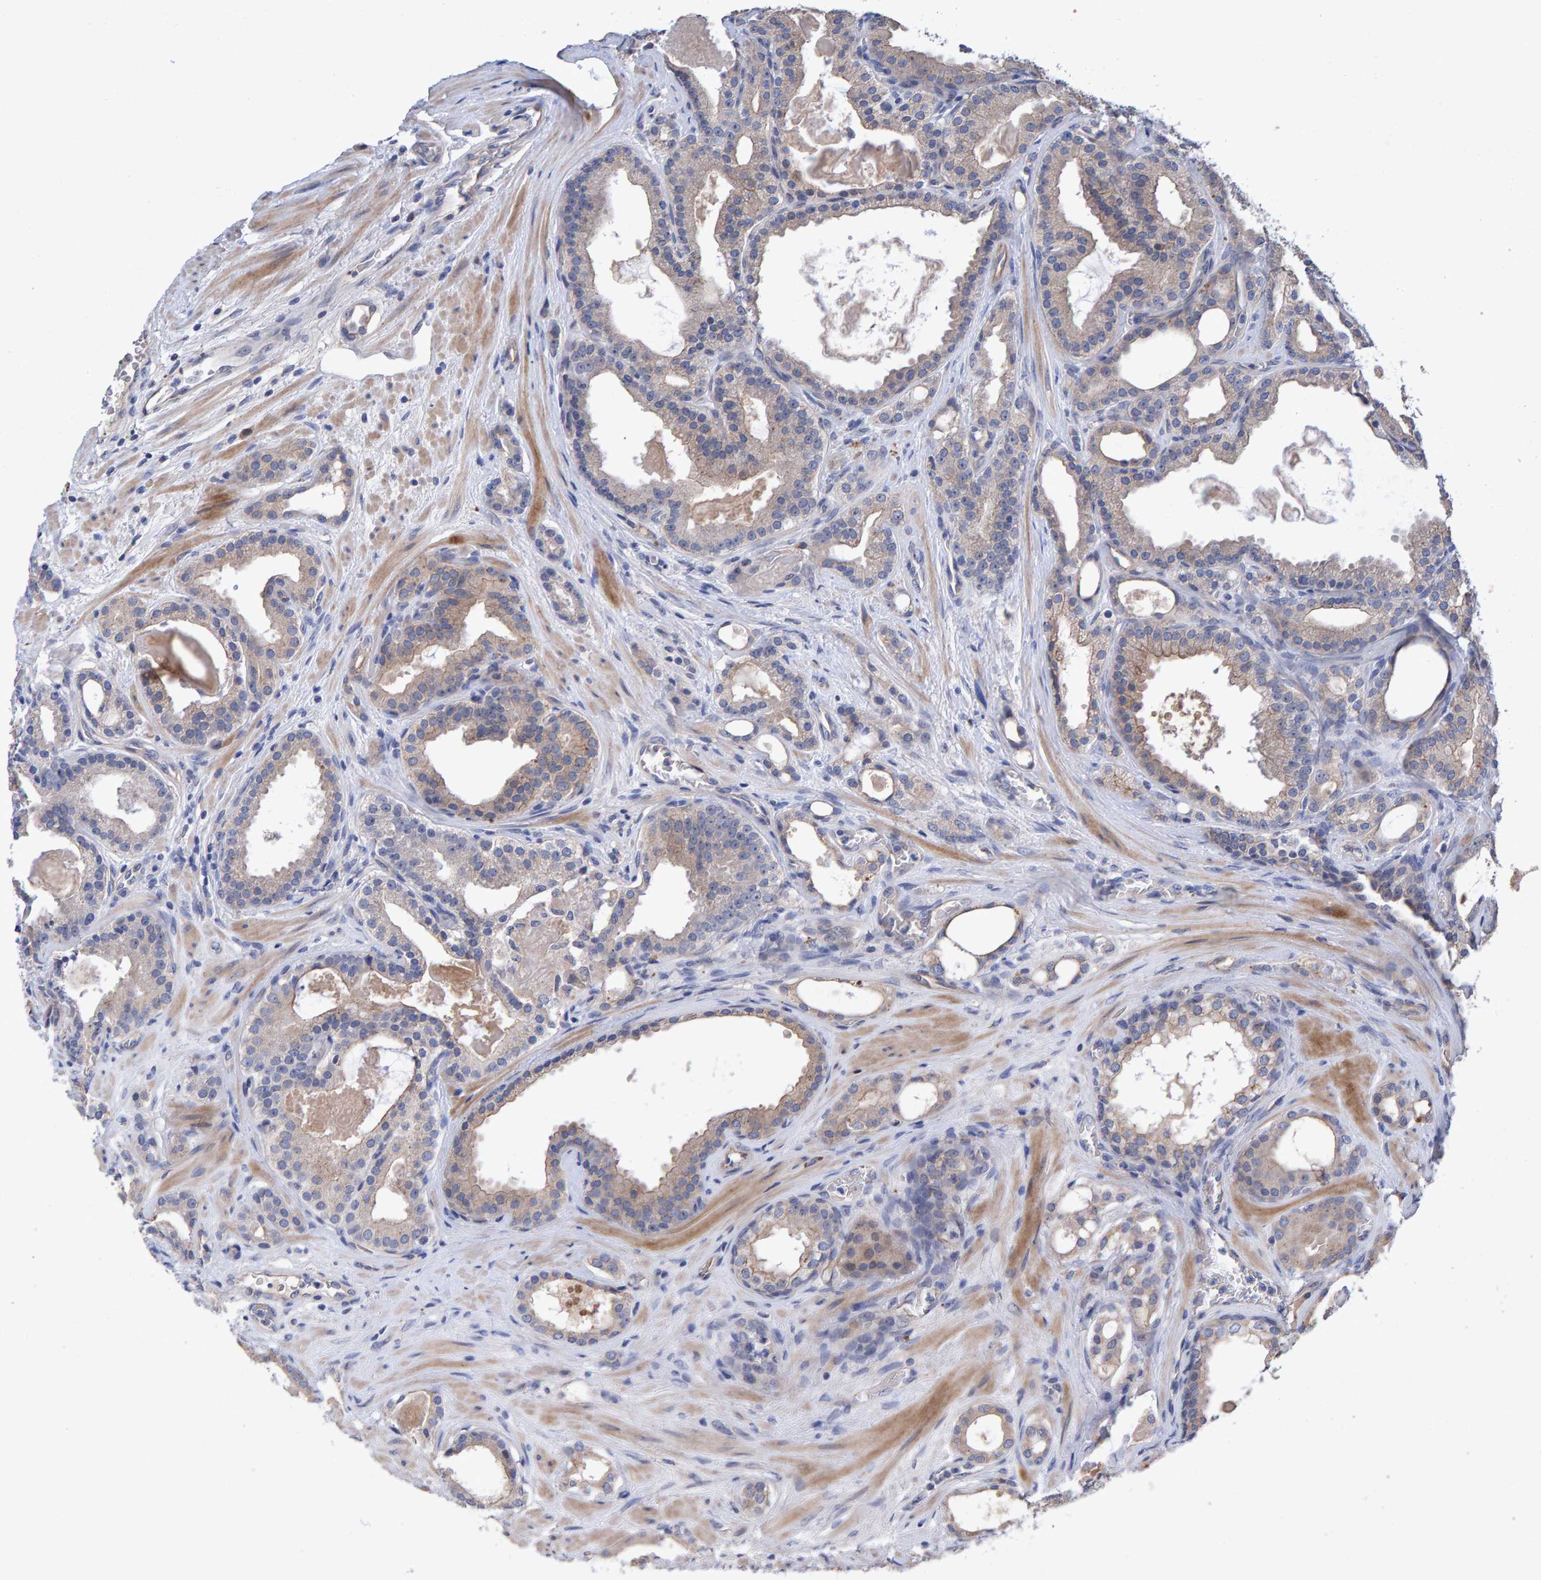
{"staining": {"intensity": "weak", "quantity": "<25%", "location": "cytoplasmic/membranous"}, "tissue": "prostate cancer", "cell_type": "Tumor cells", "image_type": "cancer", "snomed": [{"axis": "morphology", "description": "Adenocarcinoma, High grade"}, {"axis": "topography", "description": "Prostate"}], "caption": "IHC photomicrograph of neoplastic tissue: human adenocarcinoma (high-grade) (prostate) stained with DAB shows no significant protein positivity in tumor cells.", "gene": "EFR3A", "patient": {"sex": "male", "age": 60}}